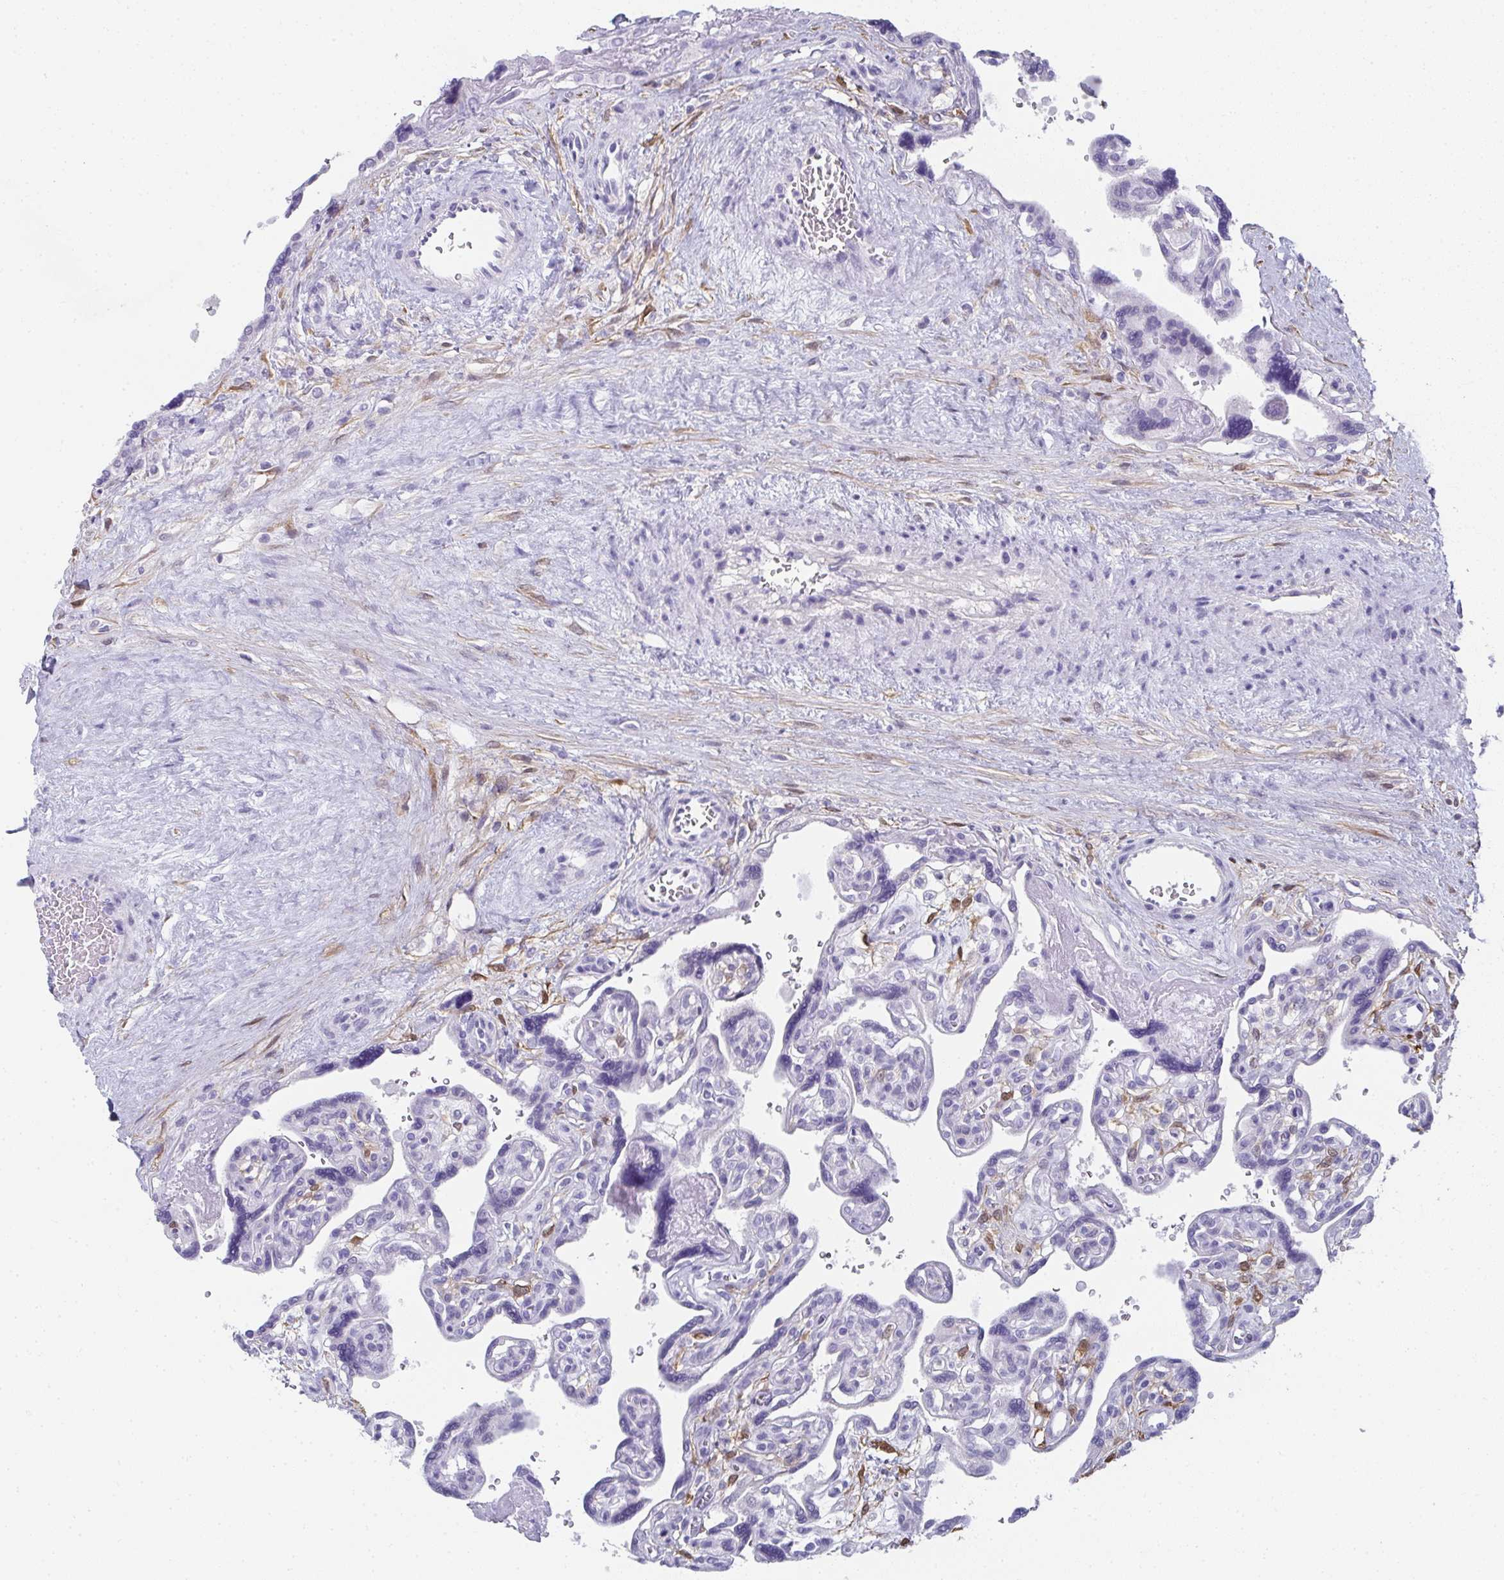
{"staining": {"intensity": "negative", "quantity": "none", "location": "none"}, "tissue": "placenta", "cell_type": "Decidual cells", "image_type": "normal", "snomed": [{"axis": "morphology", "description": "Normal tissue, NOS"}, {"axis": "topography", "description": "Placenta"}], "caption": "Normal placenta was stained to show a protein in brown. There is no significant staining in decidual cells. (DAB (3,3'-diaminobenzidine) immunohistochemistry with hematoxylin counter stain).", "gene": "RBP1", "patient": {"sex": "female", "age": 39}}